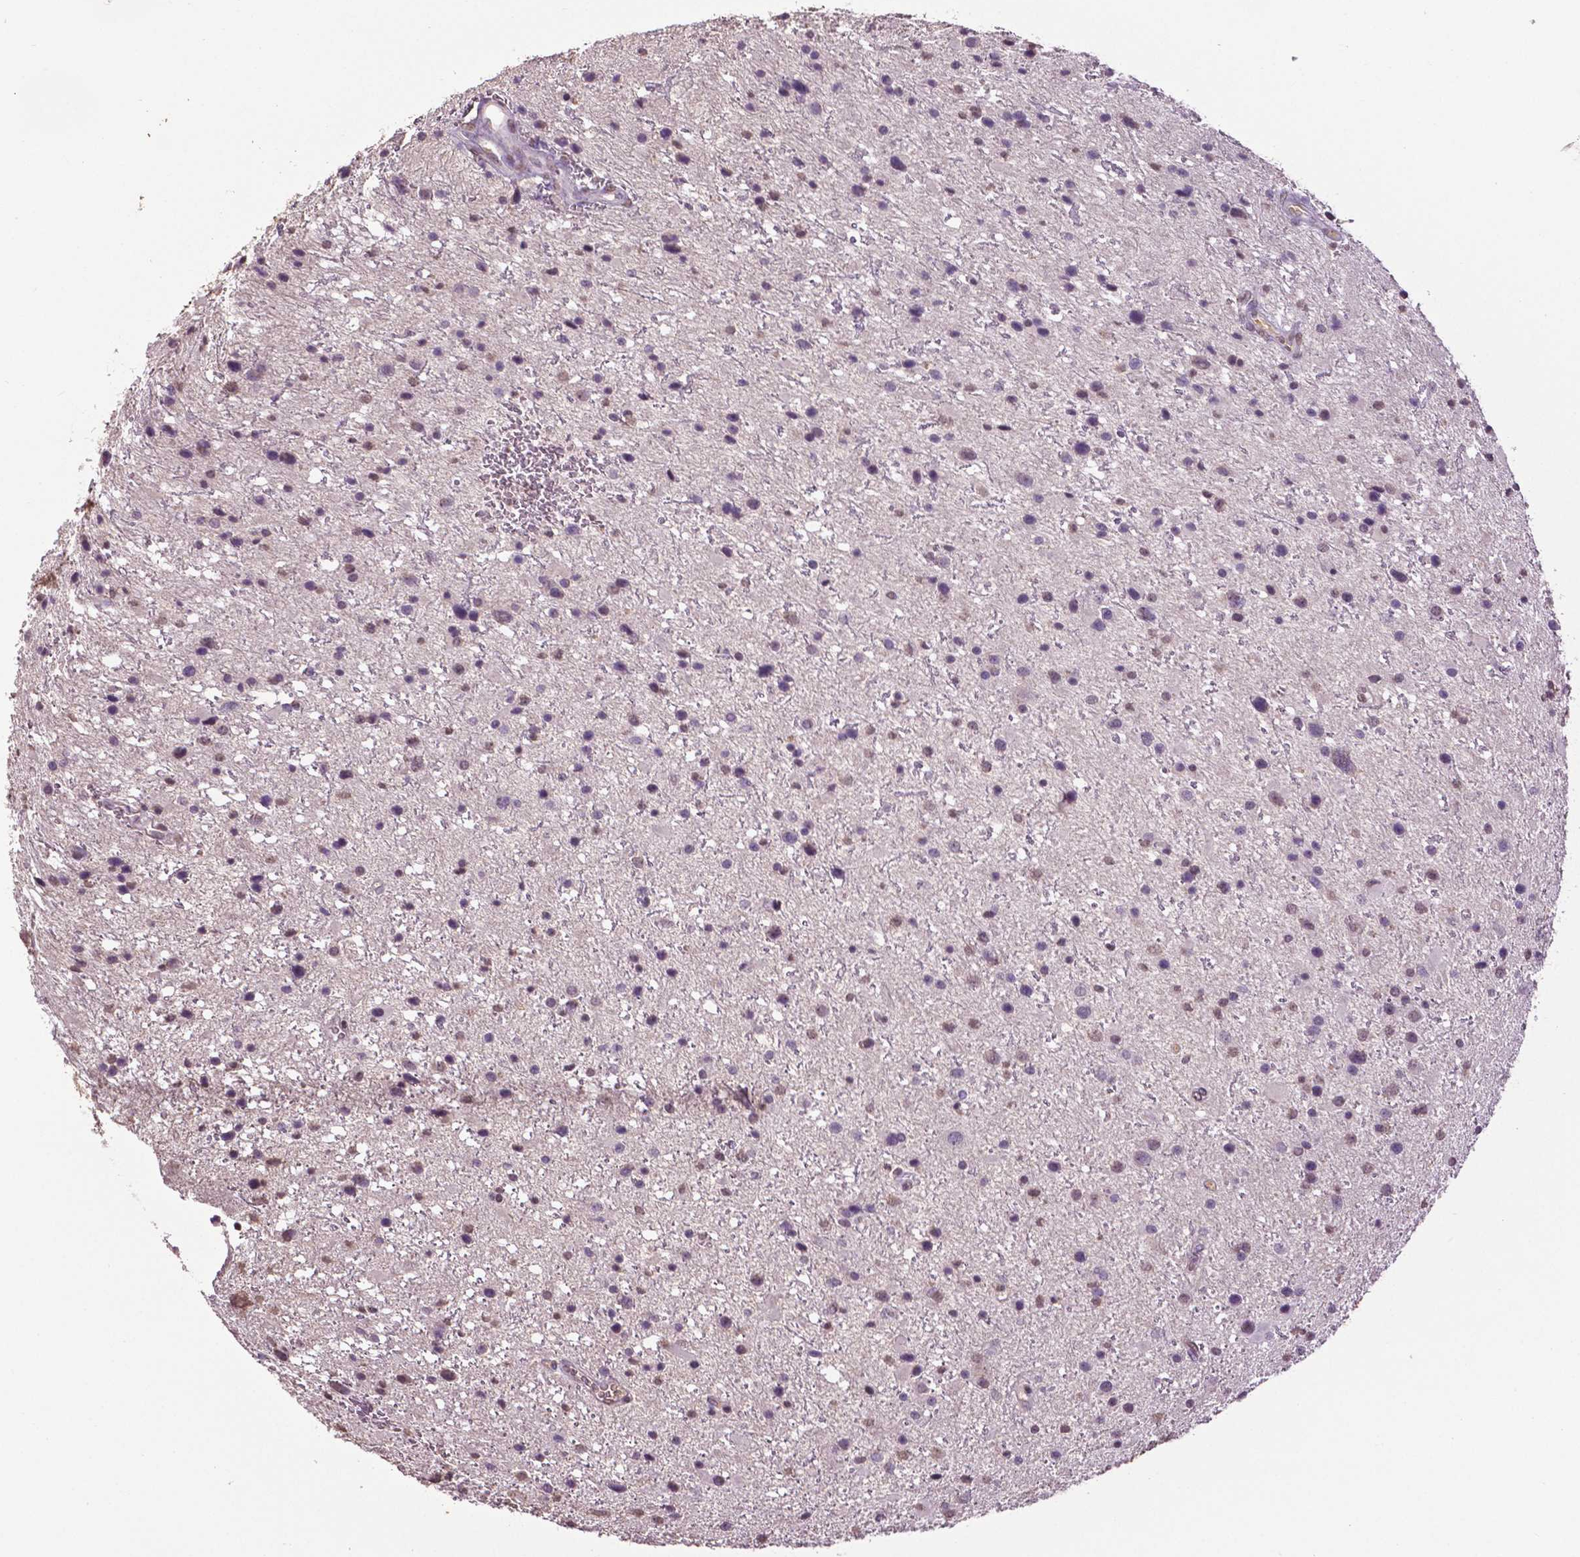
{"staining": {"intensity": "negative", "quantity": "none", "location": "none"}, "tissue": "glioma", "cell_type": "Tumor cells", "image_type": "cancer", "snomed": [{"axis": "morphology", "description": "Glioma, malignant, Low grade"}, {"axis": "topography", "description": "Brain"}], "caption": "This is an immunohistochemistry (IHC) photomicrograph of human malignant low-grade glioma. There is no staining in tumor cells.", "gene": "RUNX3", "patient": {"sex": "female", "age": 32}}